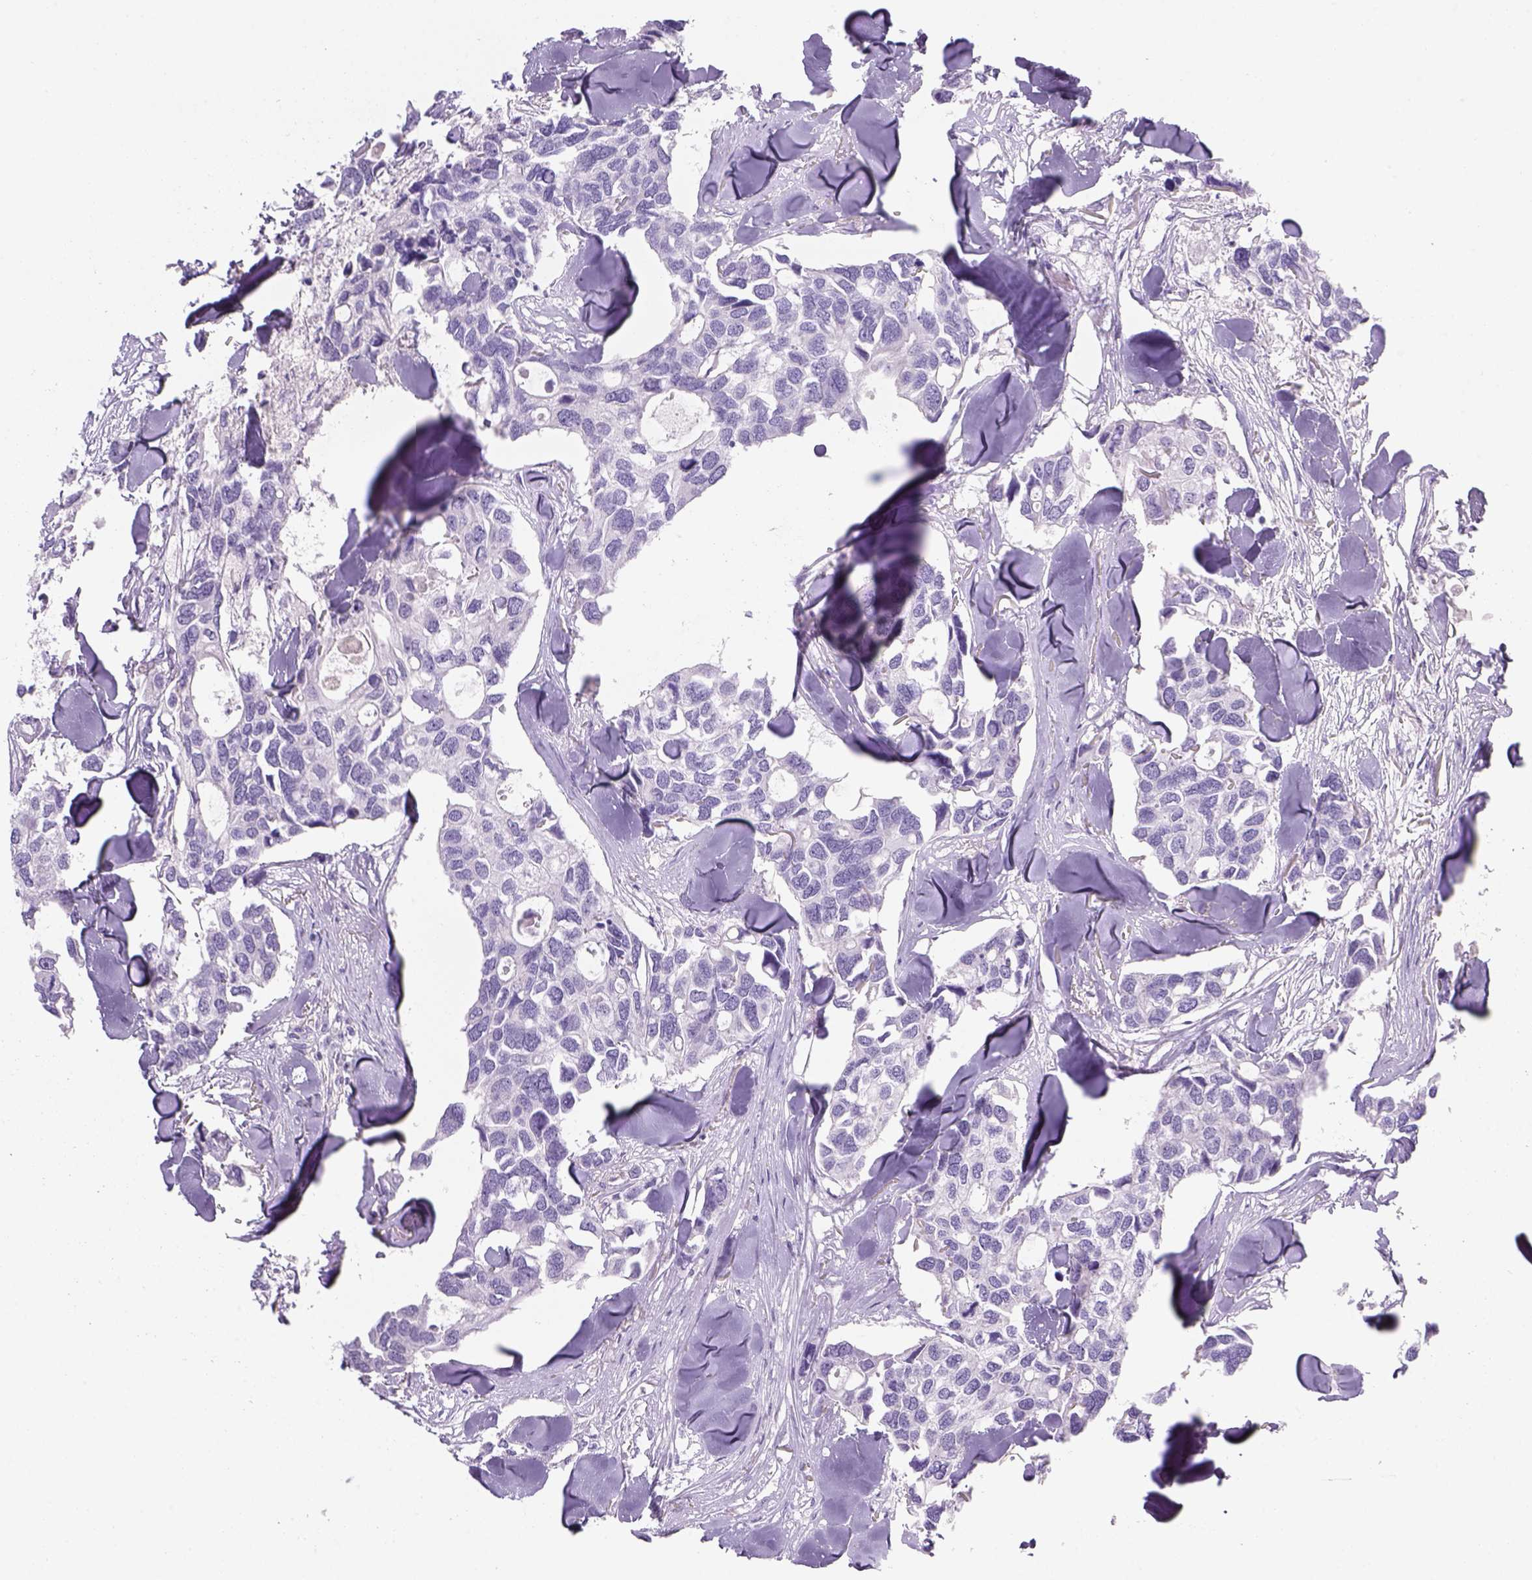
{"staining": {"intensity": "negative", "quantity": "none", "location": "none"}, "tissue": "breast cancer", "cell_type": "Tumor cells", "image_type": "cancer", "snomed": [{"axis": "morphology", "description": "Duct carcinoma"}, {"axis": "topography", "description": "Breast"}], "caption": "Immunohistochemistry histopathology image of breast cancer stained for a protein (brown), which reveals no positivity in tumor cells.", "gene": "TENM4", "patient": {"sex": "female", "age": 83}}